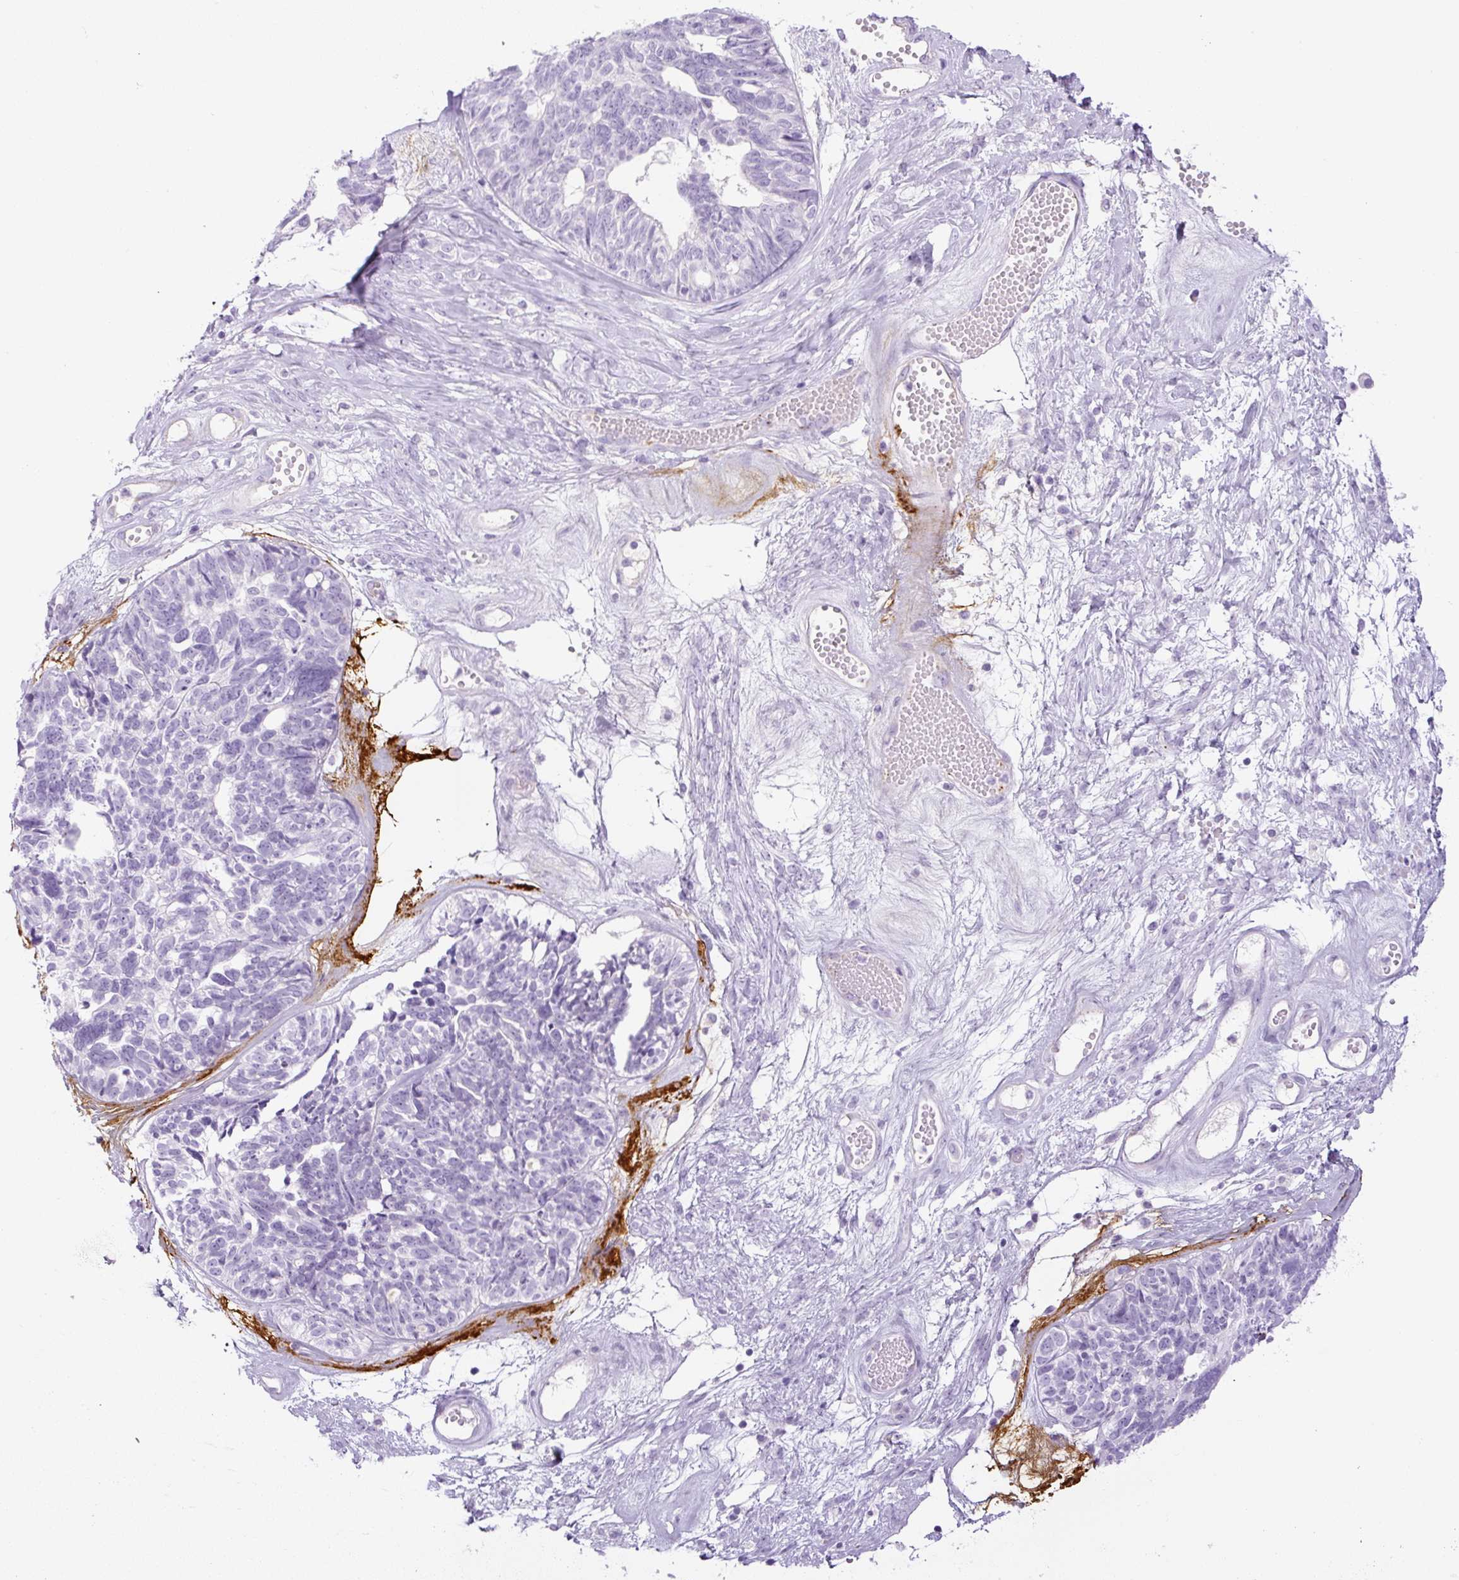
{"staining": {"intensity": "negative", "quantity": "none", "location": "none"}, "tissue": "ovarian cancer", "cell_type": "Tumor cells", "image_type": "cancer", "snomed": [{"axis": "morphology", "description": "Cystadenocarcinoma, serous, NOS"}, {"axis": "topography", "description": "Ovary"}], "caption": "Immunohistochemical staining of human ovarian cancer (serous cystadenocarcinoma) shows no significant positivity in tumor cells.", "gene": "RSPO4", "patient": {"sex": "female", "age": 79}}